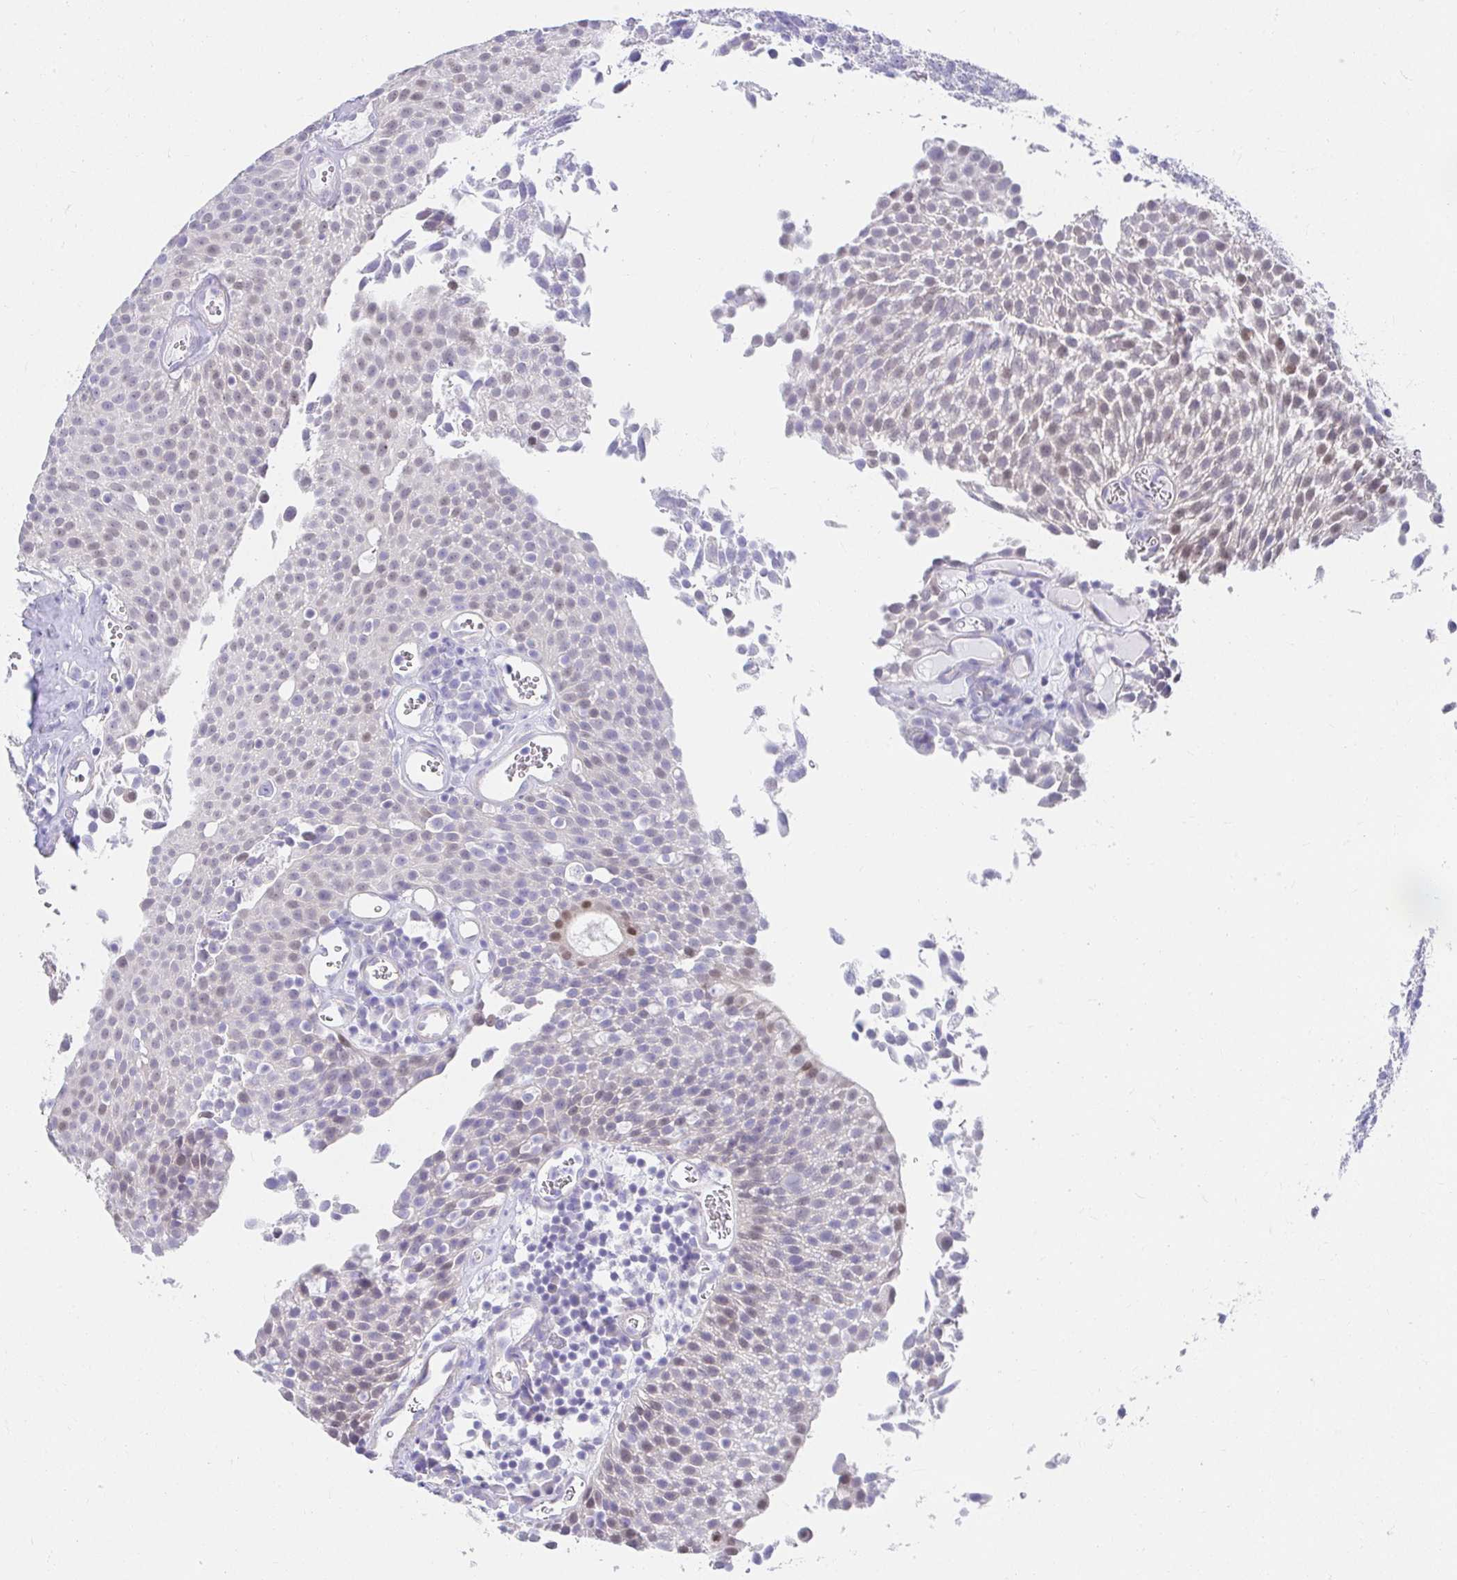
{"staining": {"intensity": "moderate", "quantity": "<25%", "location": "nuclear"}, "tissue": "urothelial cancer", "cell_type": "Tumor cells", "image_type": "cancer", "snomed": [{"axis": "morphology", "description": "Urothelial carcinoma, Low grade"}, {"axis": "topography", "description": "Urinary bladder"}], "caption": "A micrograph of urothelial cancer stained for a protein shows moderate nuclear brown staining in tumor cells. (brown staining indicates protein expression, while blue staining denotes nuclei).", "gene": "VGLL1", "patient": {"sex": "female", "age": 79}}